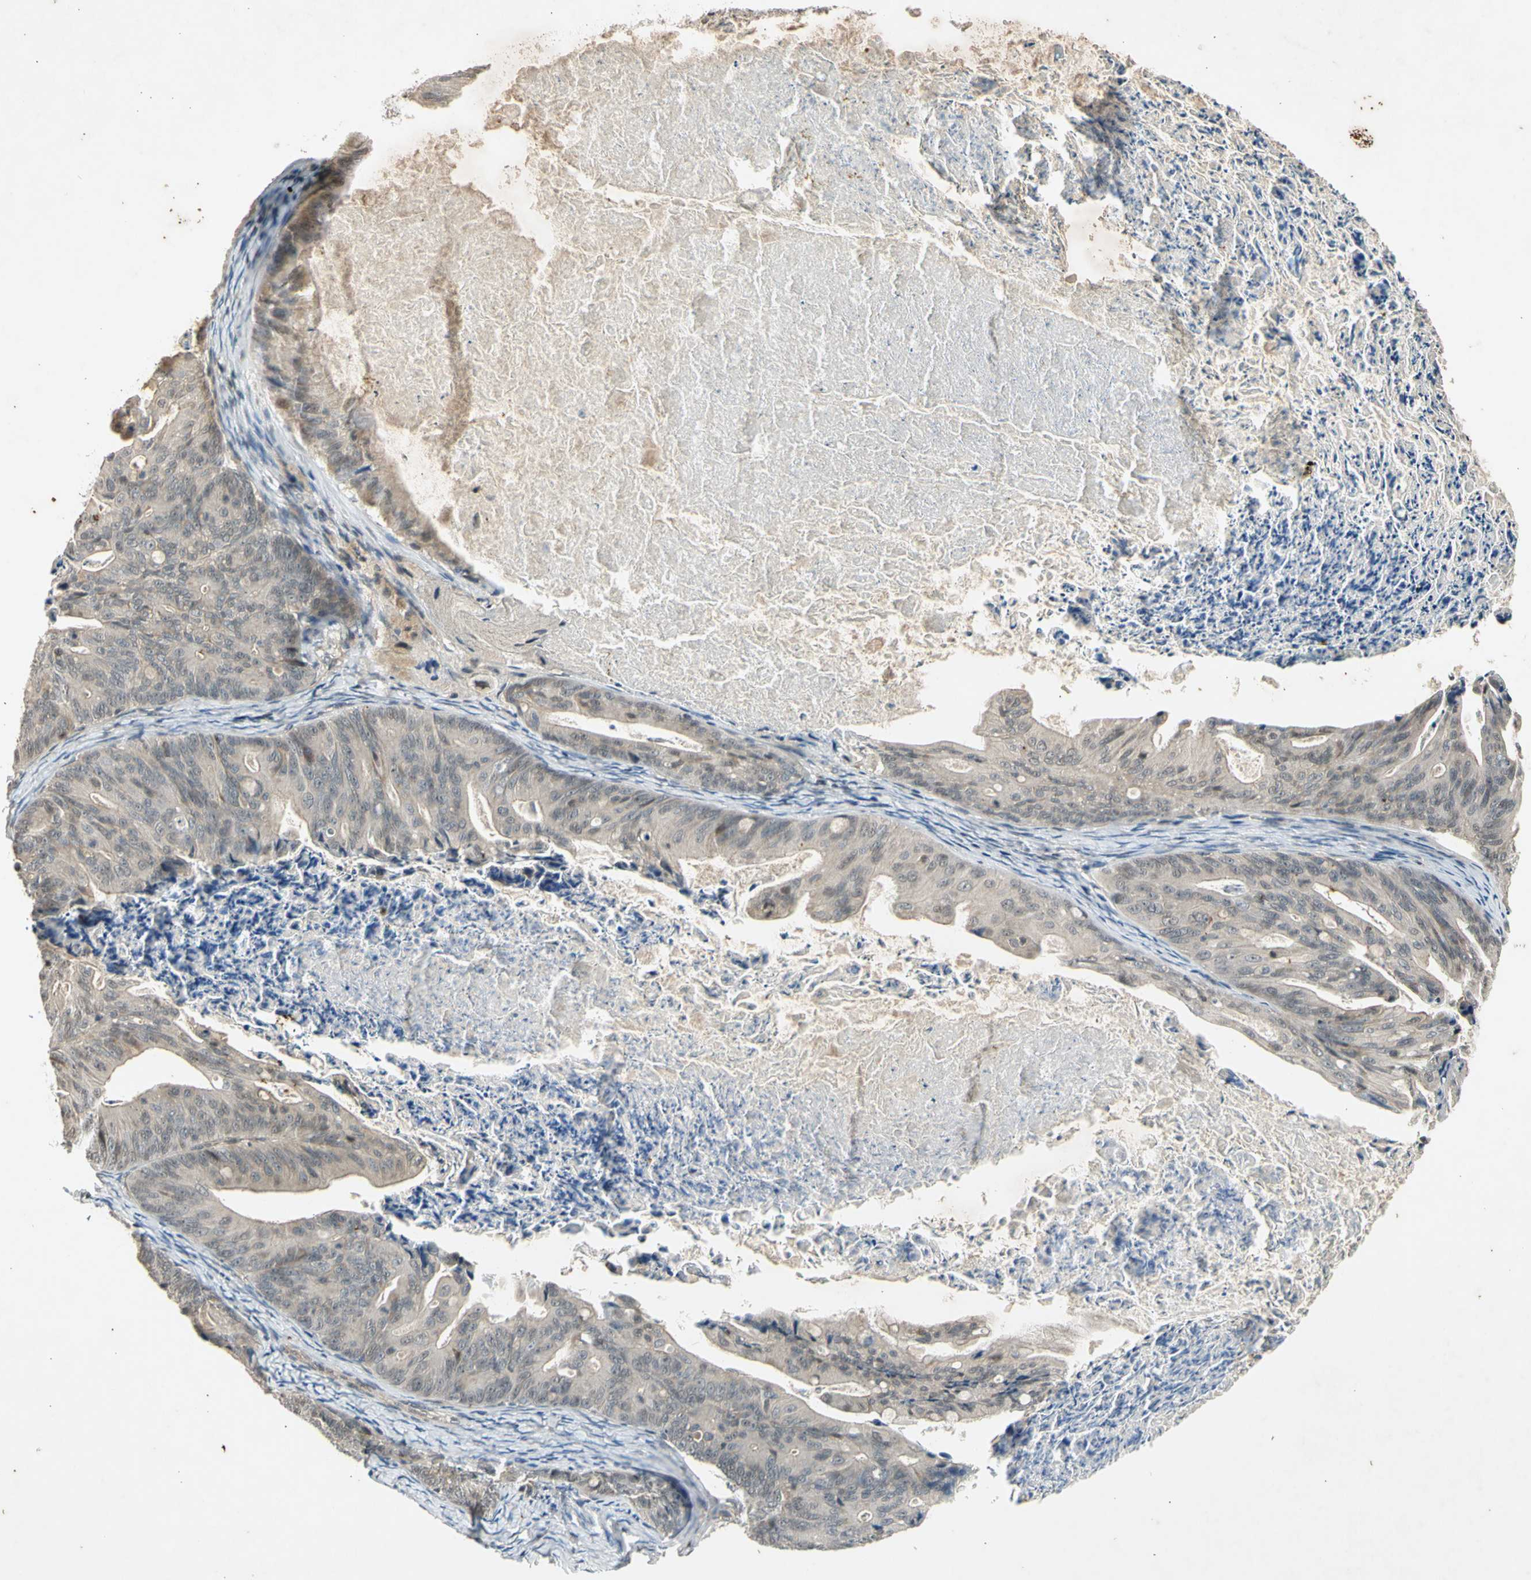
{"staining": {"intensity": "weak", "quantity": ">75%", "location": "cytoplasmic/membranous"}, "tissue": "ovarian cancer", "cell_type": "Tumor cells", "image_type": "cancer", "snomed": [{"axis": "morphology", "description": "Cystadenocarcinoma, mucinous, NOS"}, {"axis": "topography", "description": "Ovary"}], "caption": "This histopathology image shows IHC staining of human ovarian cancer, with low weak cytoplasmic/membranous expression in approximately >75% of tumor cells.", "gene": "EFNB2", "patient": {"sex": "female", "age": 37}}